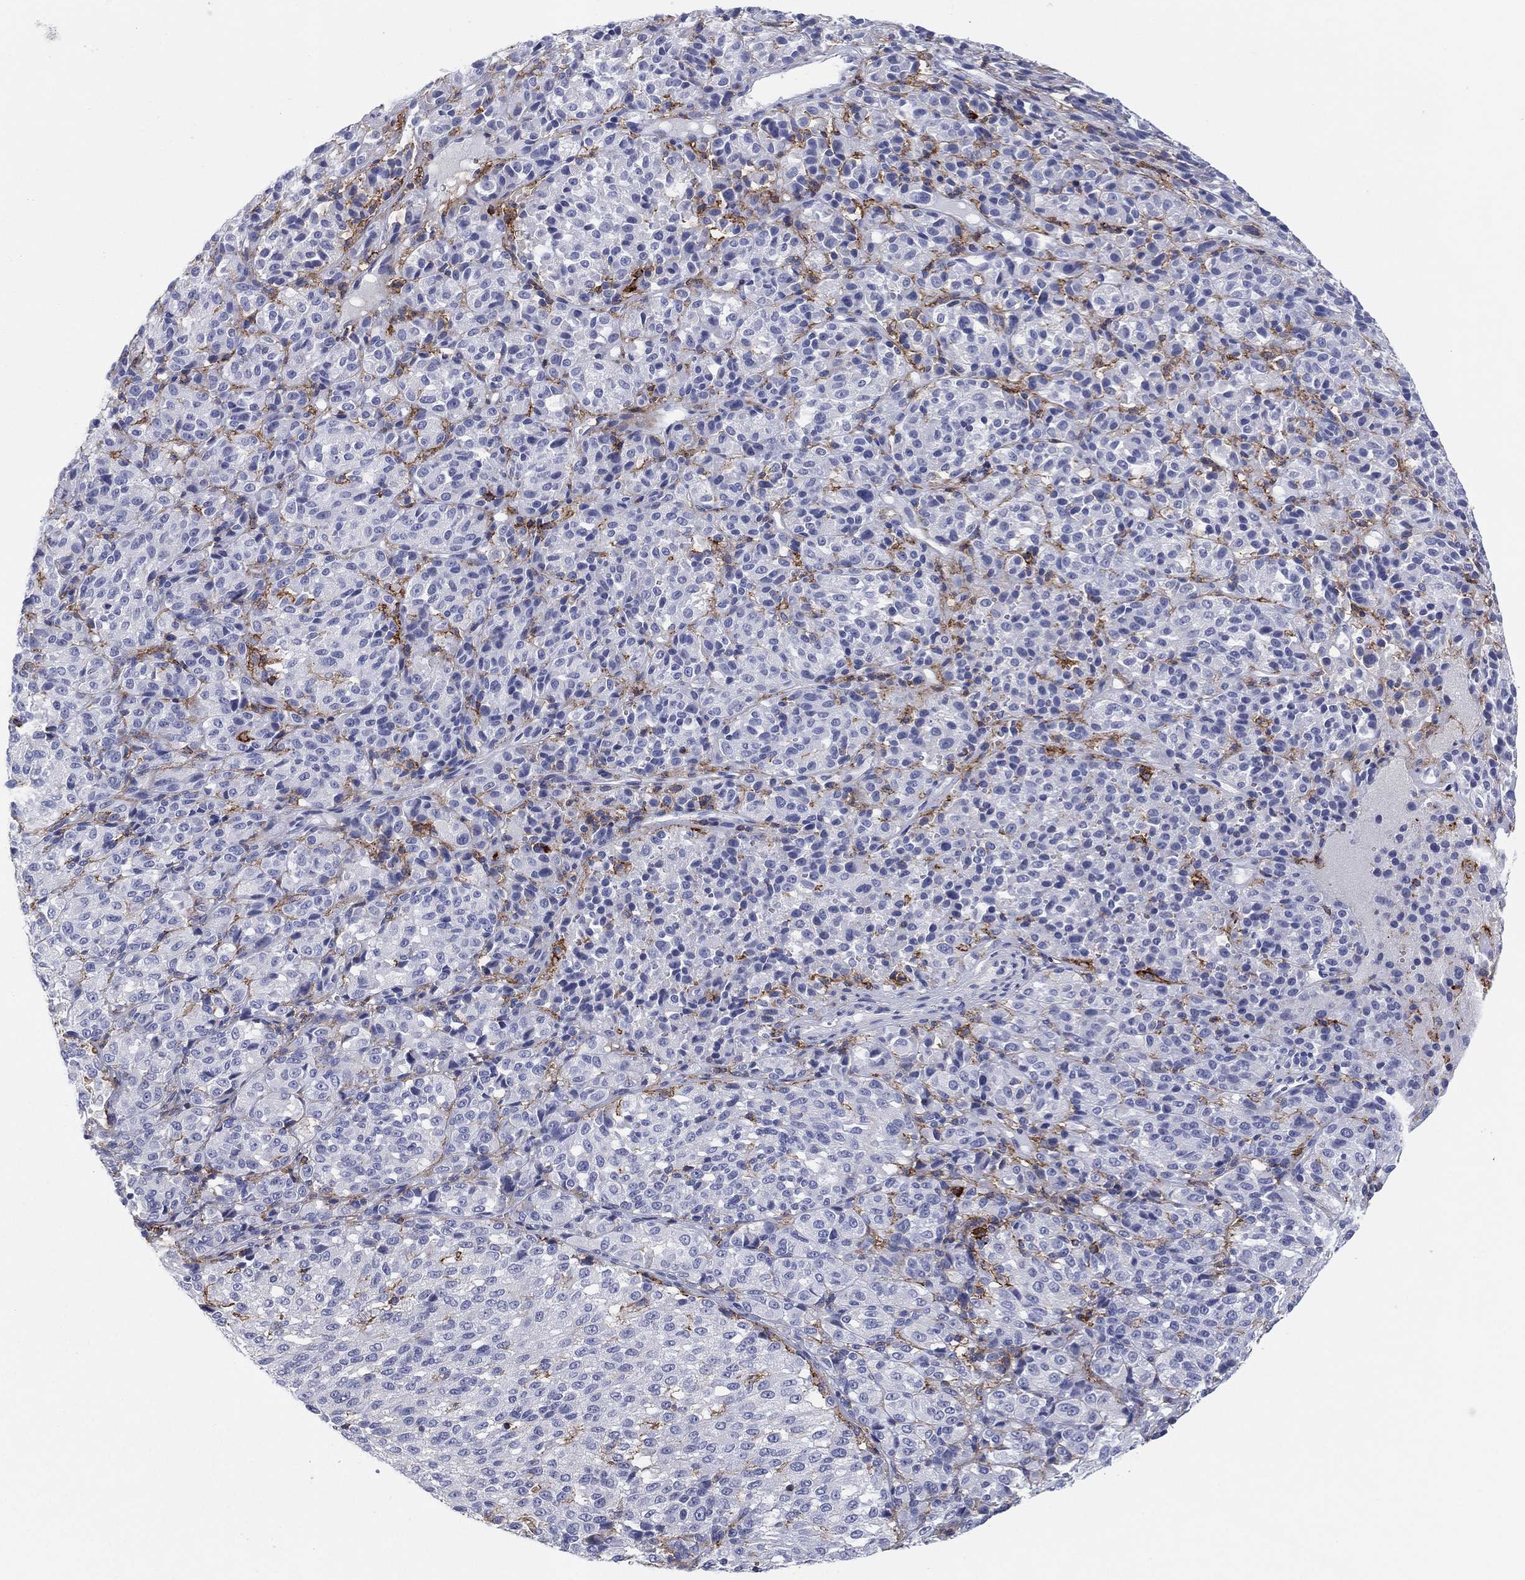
{"staining": {"intensity": "negative", "quantity": "none", "location": "none"}, "tissue": "melanoma", "cell_type": "Tumor cells", "image_type": "cancer", "snomed": [{"axis": "morphology", "description": "Malignant melanoma, Metastatic site"}, {"axis": "topography", "description": "Brain"}], "caption": "Immunohistochemistry micrograph of melanoma stained for a protein (brown), which shows no expression in tumor cells. The staining is performed using DAB brown chromogen with nuclei counter-stained in using hematoxylin.", "gene": "SELPLG", "patient": {"sex": "female", "age": 56}}